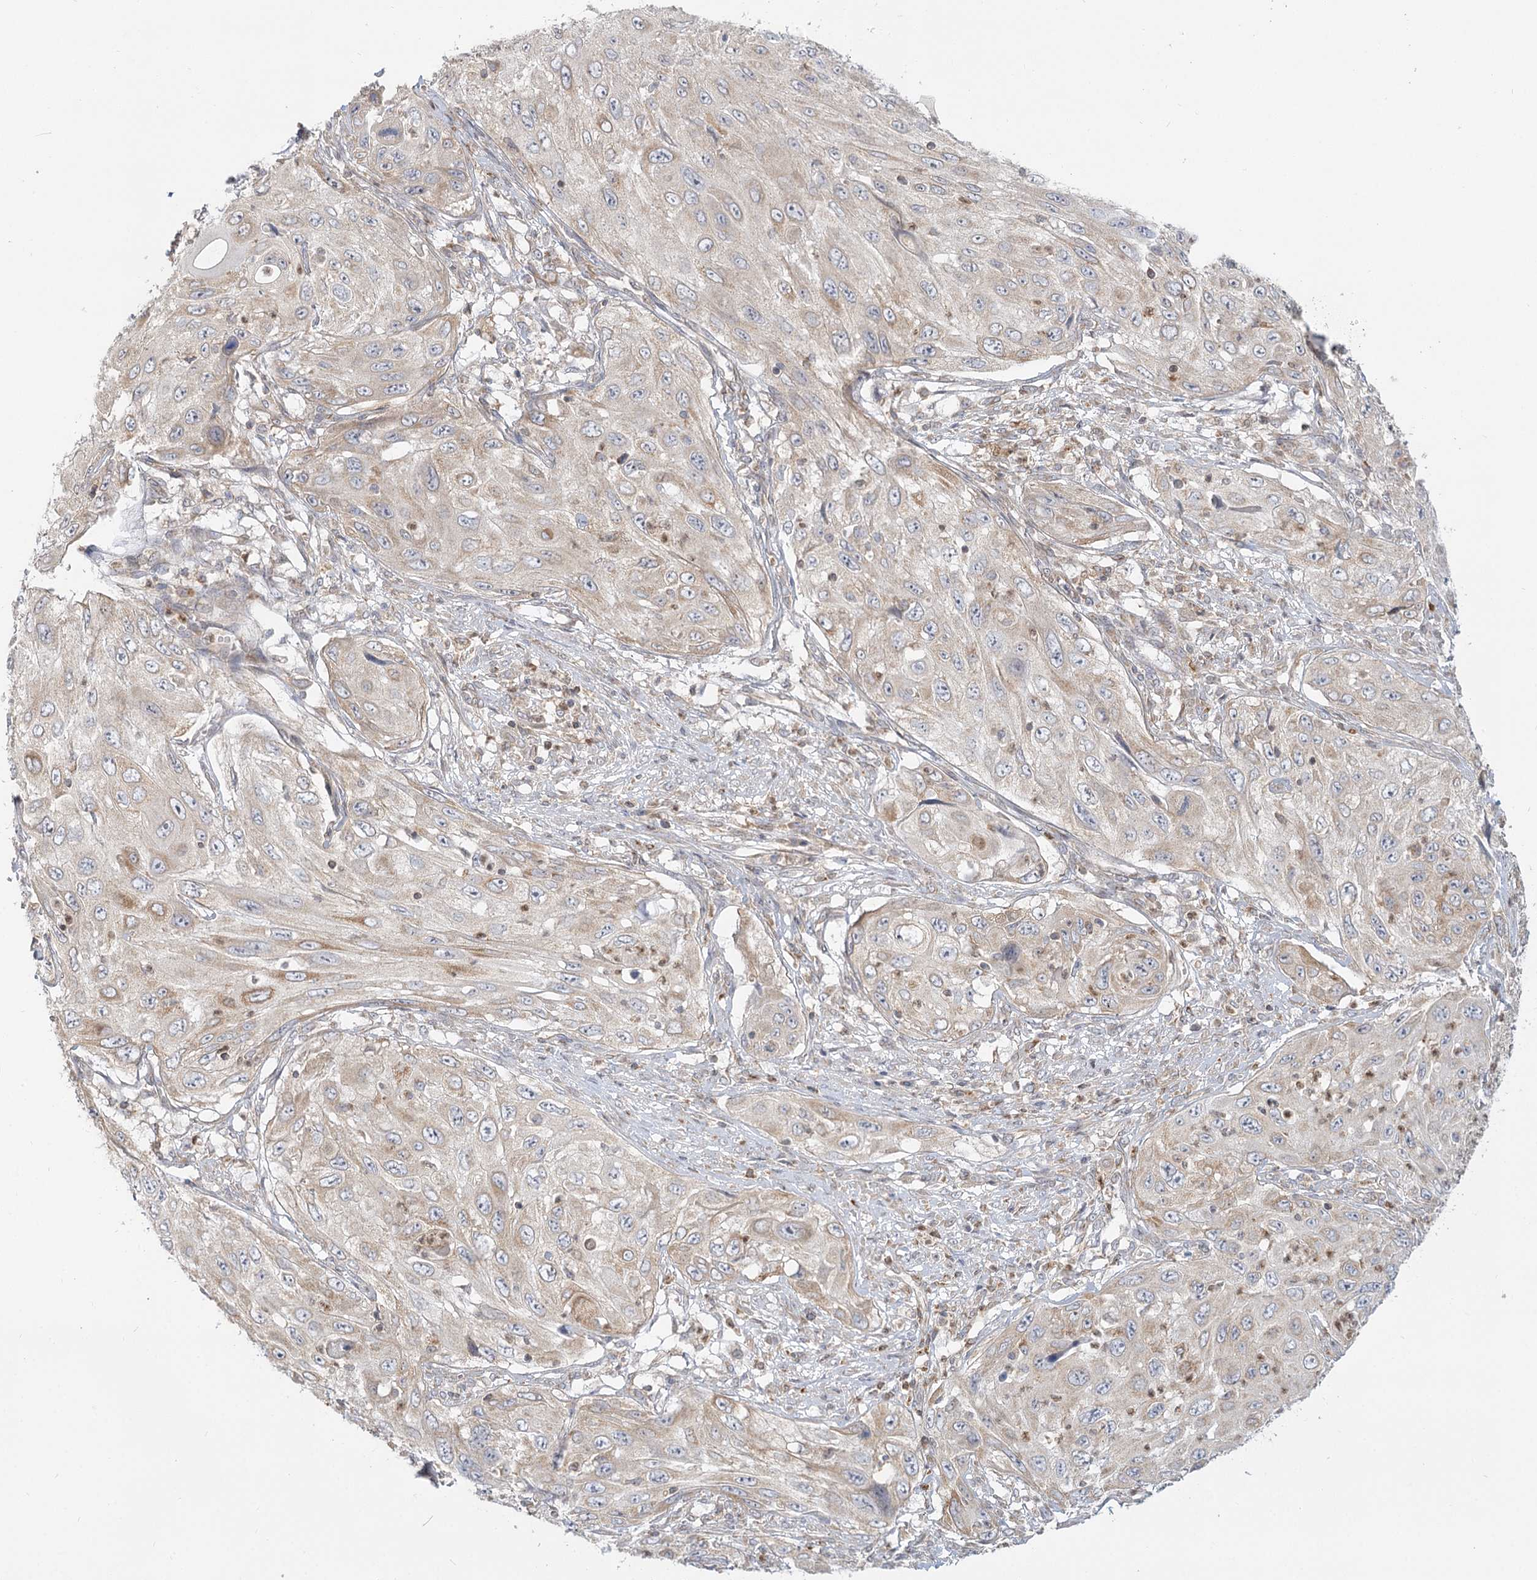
{"staining": {"intensity": "weak", "quantity": "25%-75%", "location": "cytoplasmic/membranous"}, "tissue": "cervical cancer", "cell_type": "Tumor cells", "image_type": "cancer", "snomed": [{"axis": "morphology", "description": "Squamous cell carcinoma, NOS"}, {"axis": "topography", "description": "Cervix"}], "caption": "IHC micrograph of neoplastic tissue: squamous cell carcinoma (cervical) stained using immunohistochemistry demonstrates low levels of weak protein expression localized specifically in the cytoplasmic/membranous of tumor cells, appearing as a cytoplasmic/membranous brown color.", "gene": "MTMR3", "patient": {"sex": "female", "age": 42}}